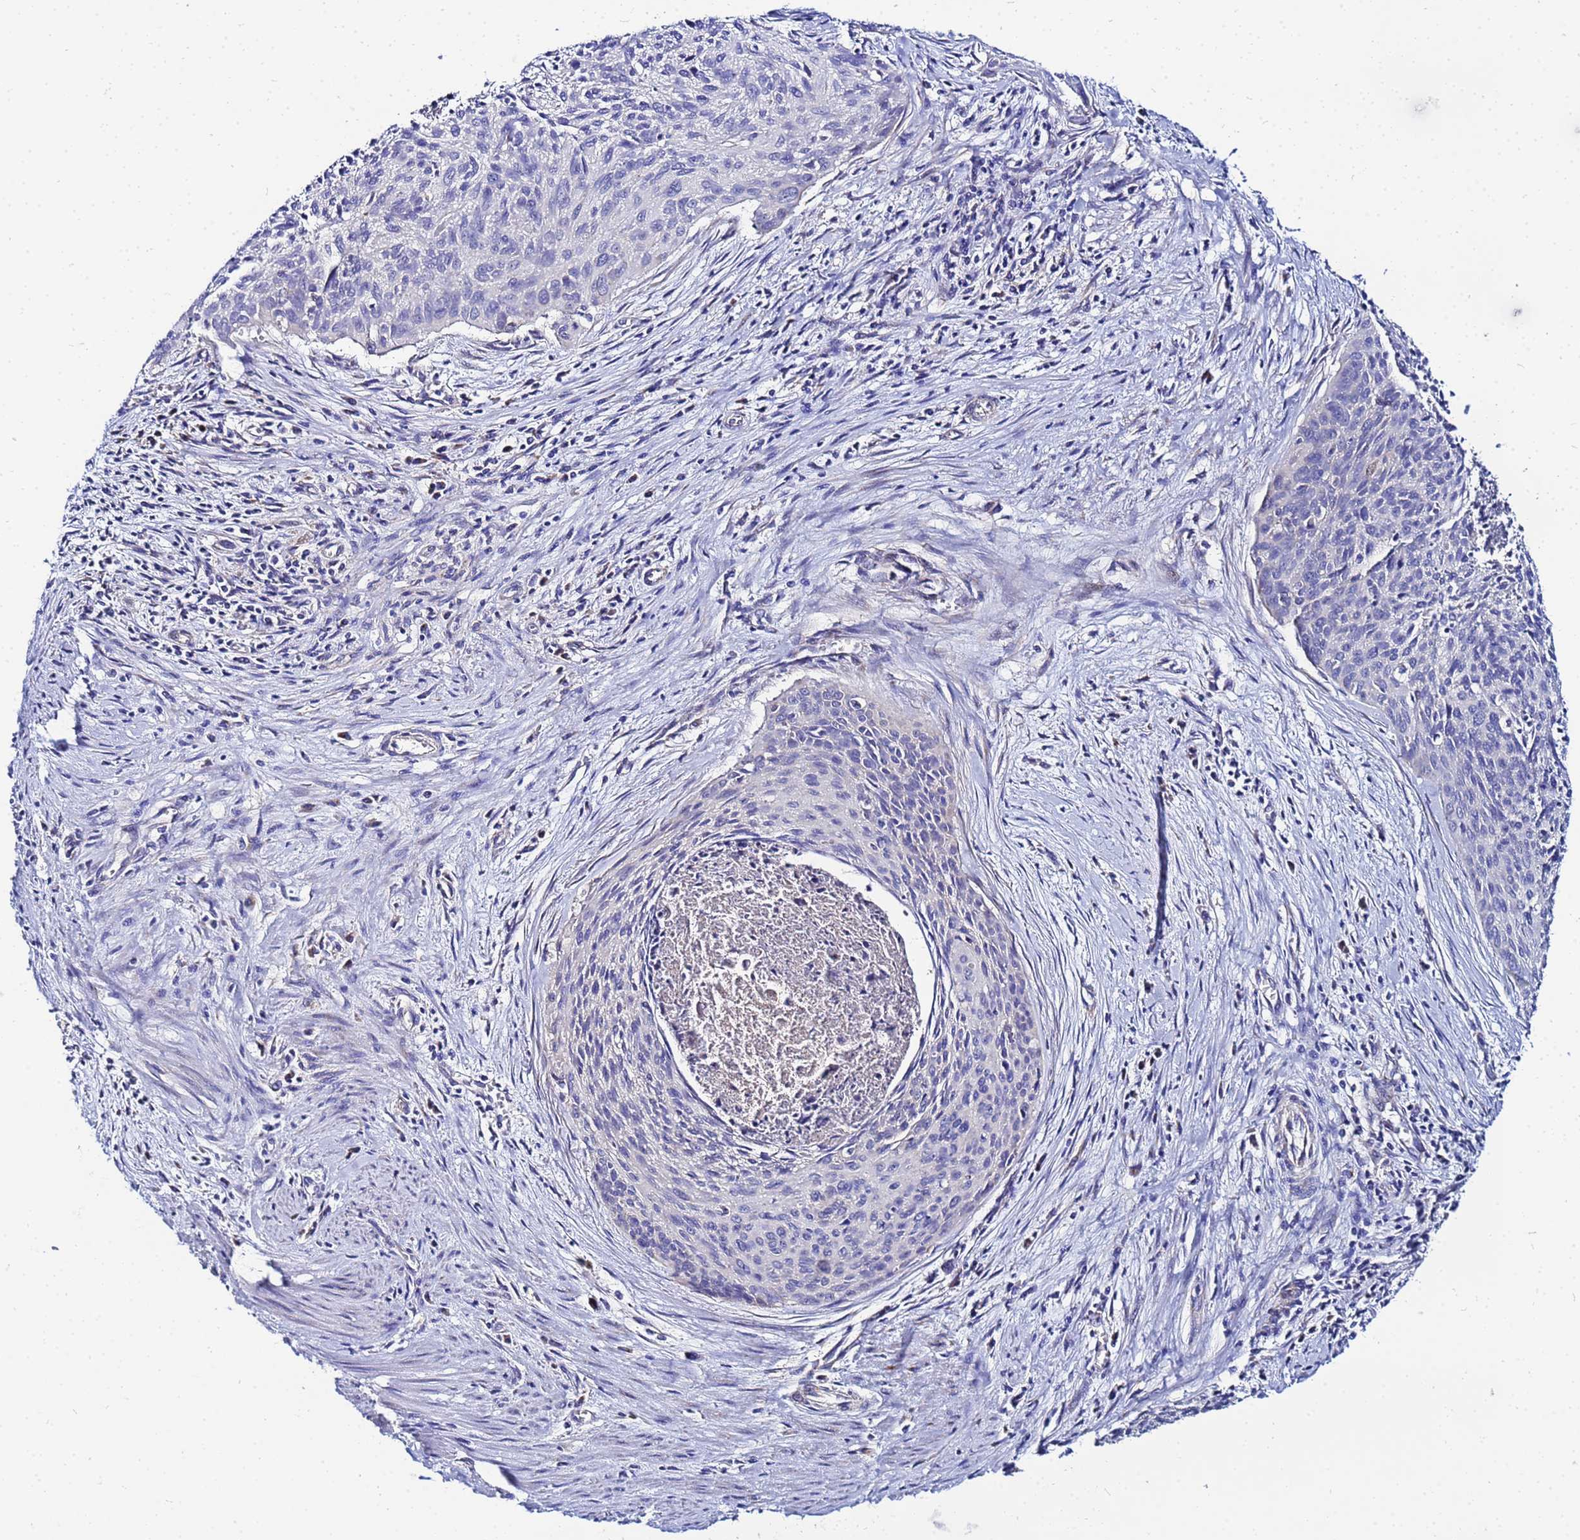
{"staining": {"intensity": "negative", "quantity": "none", "location": "none"}, "tissue": "cervical cancer", "cell_type": "Tumor cells", "image_type": "cancer", "snomed": [{"axis": "morphology", "description": "Squamous cell carcinoma, NOS"}, {"axis": "topography", "description": "Cervix"}], "caption": "IHC of human cervical squamous cell carcinoma demonstrates no positivity in tumor cells.", "gene": "FAHD2A", "patient": {"sex": "female", "age": 55}}